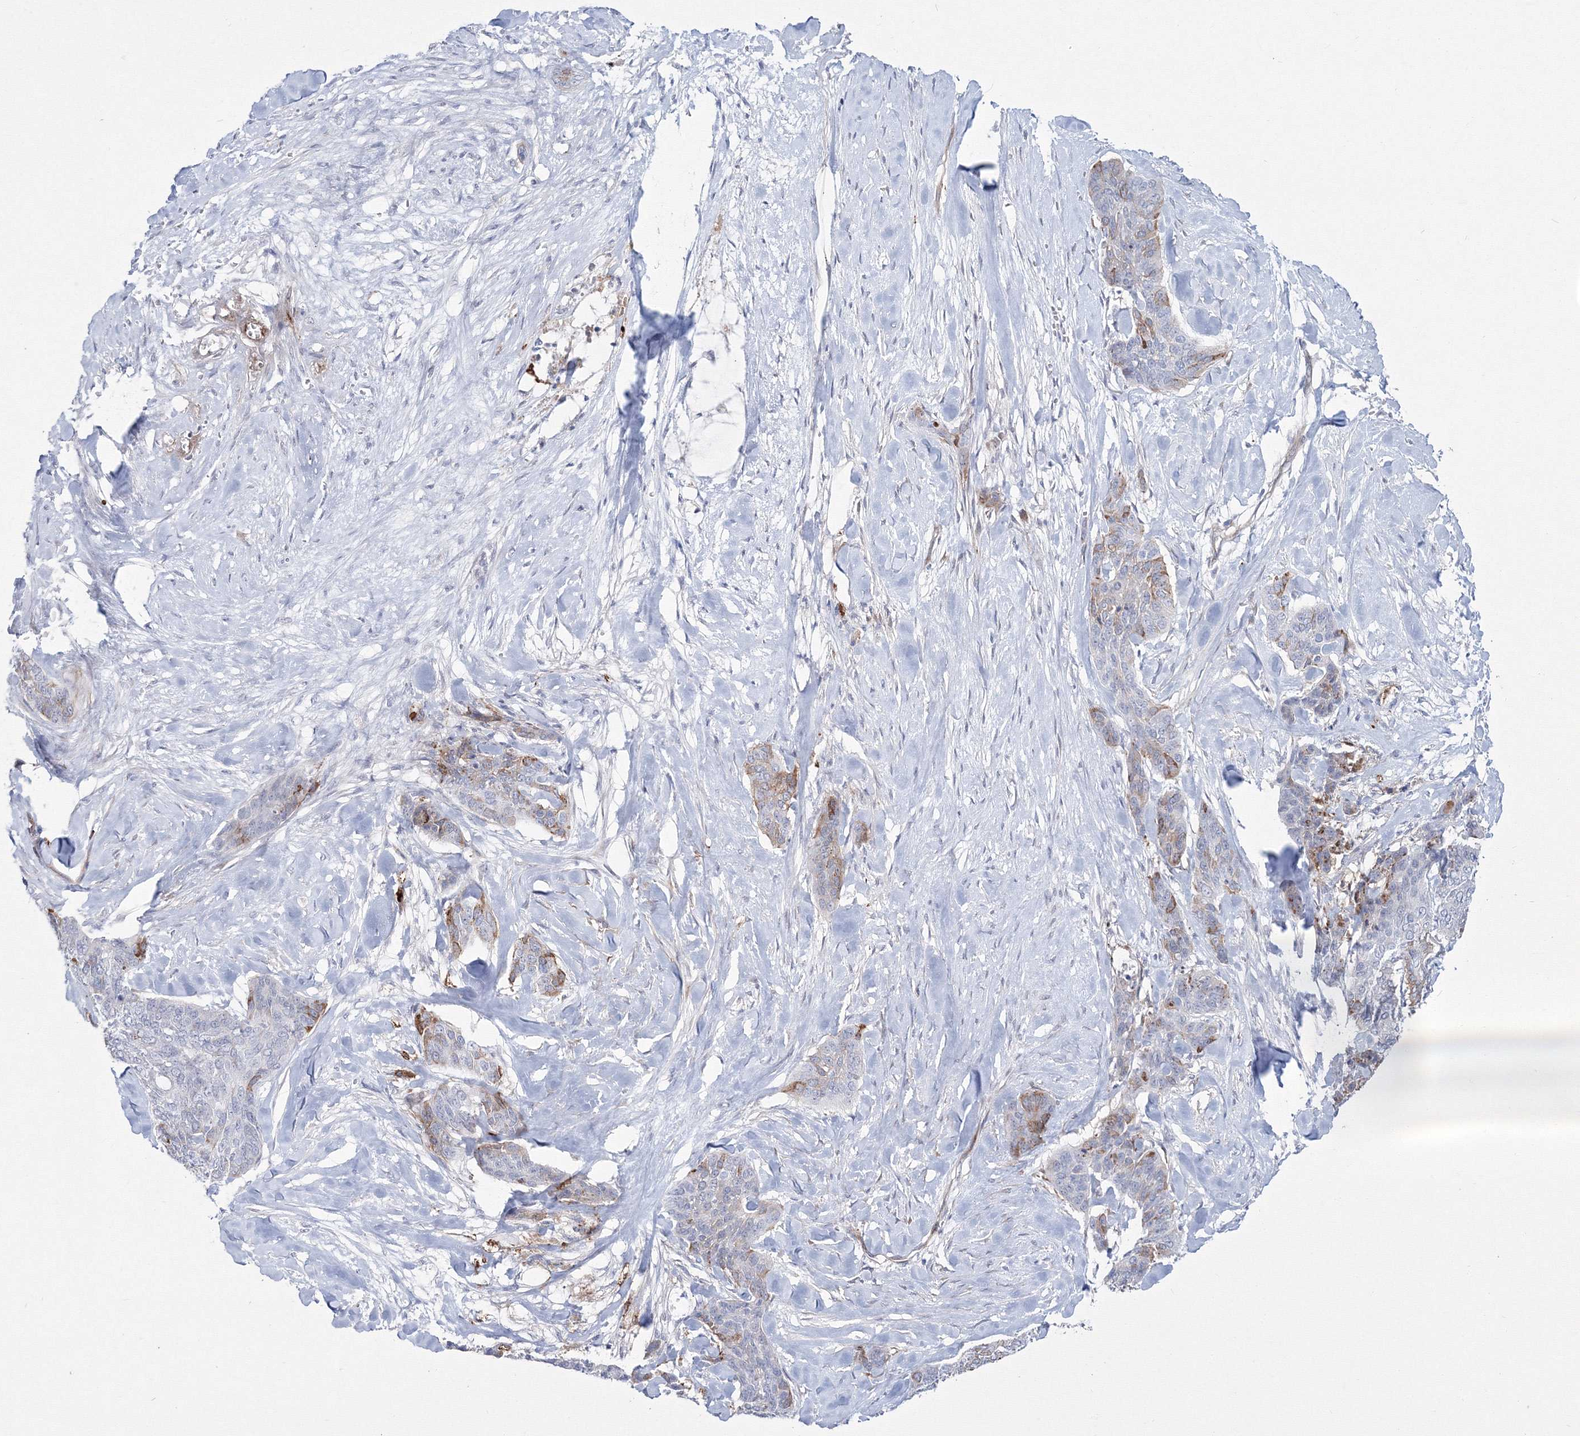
{"staining": {"intensity": "weak", "quantity": "<25%", "location": "cytoplasmic/membranous"}, "tissue": "skin cancer", "cell_type": "Tumor cells", "image_type": "cancer", "snomed": [{"axis": "morphology", "description": "Basal cell carcinoma"}, {"axis": "topography", "description": "Skin"}], "caption": "High power microscopy image of an IHC histopathology image of basal cell carcinoma (skin), revealing no significant expression in tumor cells.", "gene": "HYAL2", "patient": {"sex": "female", "age": 64}}